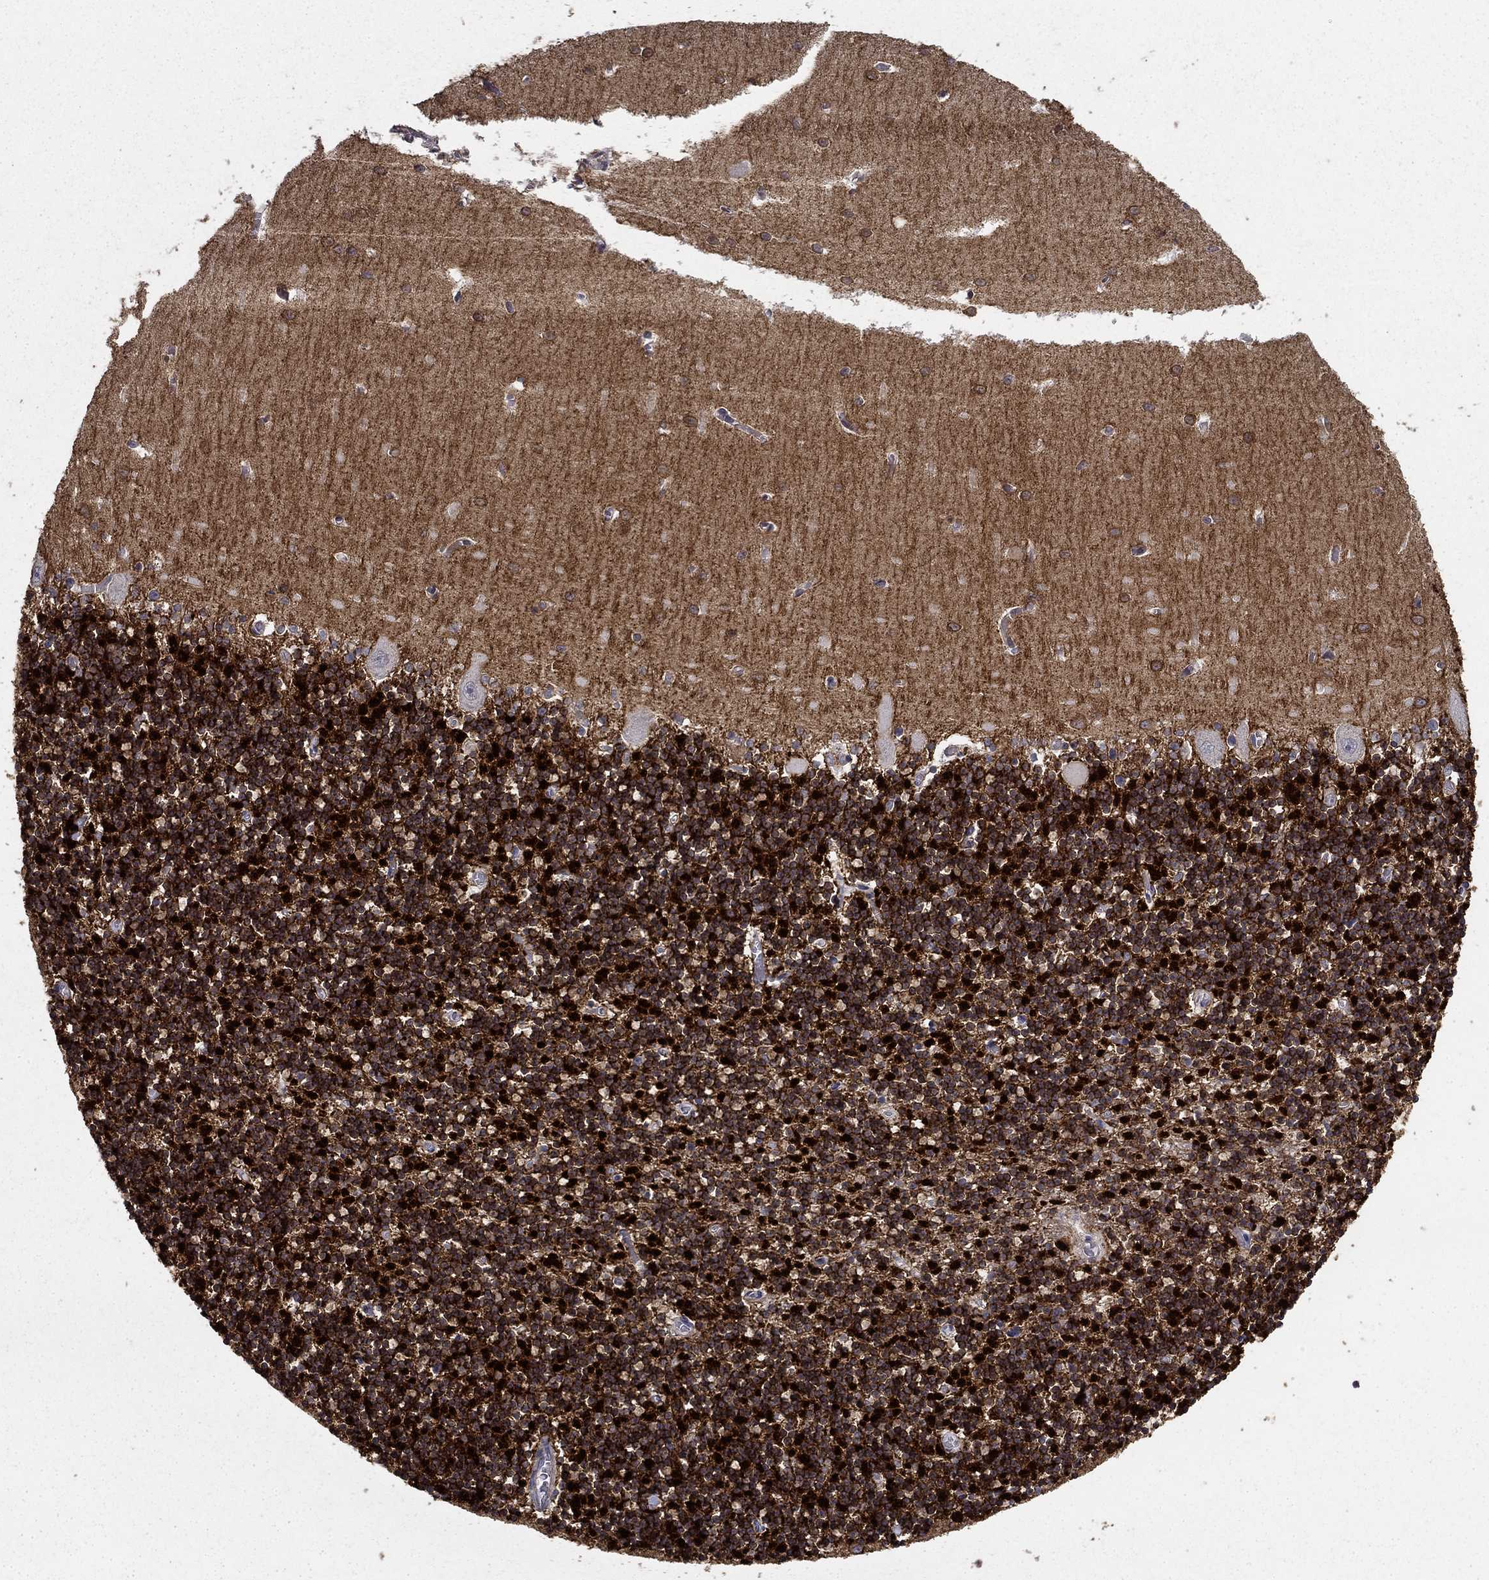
{"staining": {"intensity": "negative", "quantity": "none", "location": "none"}, "tissue": "cerebellum", "cell_type": "Cells in granular layer", "image_type": "normal", "snomed": [{"axis": "morphology", "description": "Normal tissue, NOS"}, {"axis": "topography", "description": "Cerebellum"}], "caption": "Benign cerebellum was stained to show a protein in brown. There is no significant positivity in cells in granular layer.", "gene": "MPP2", "patient": {"sex": "female", "age": 64}}